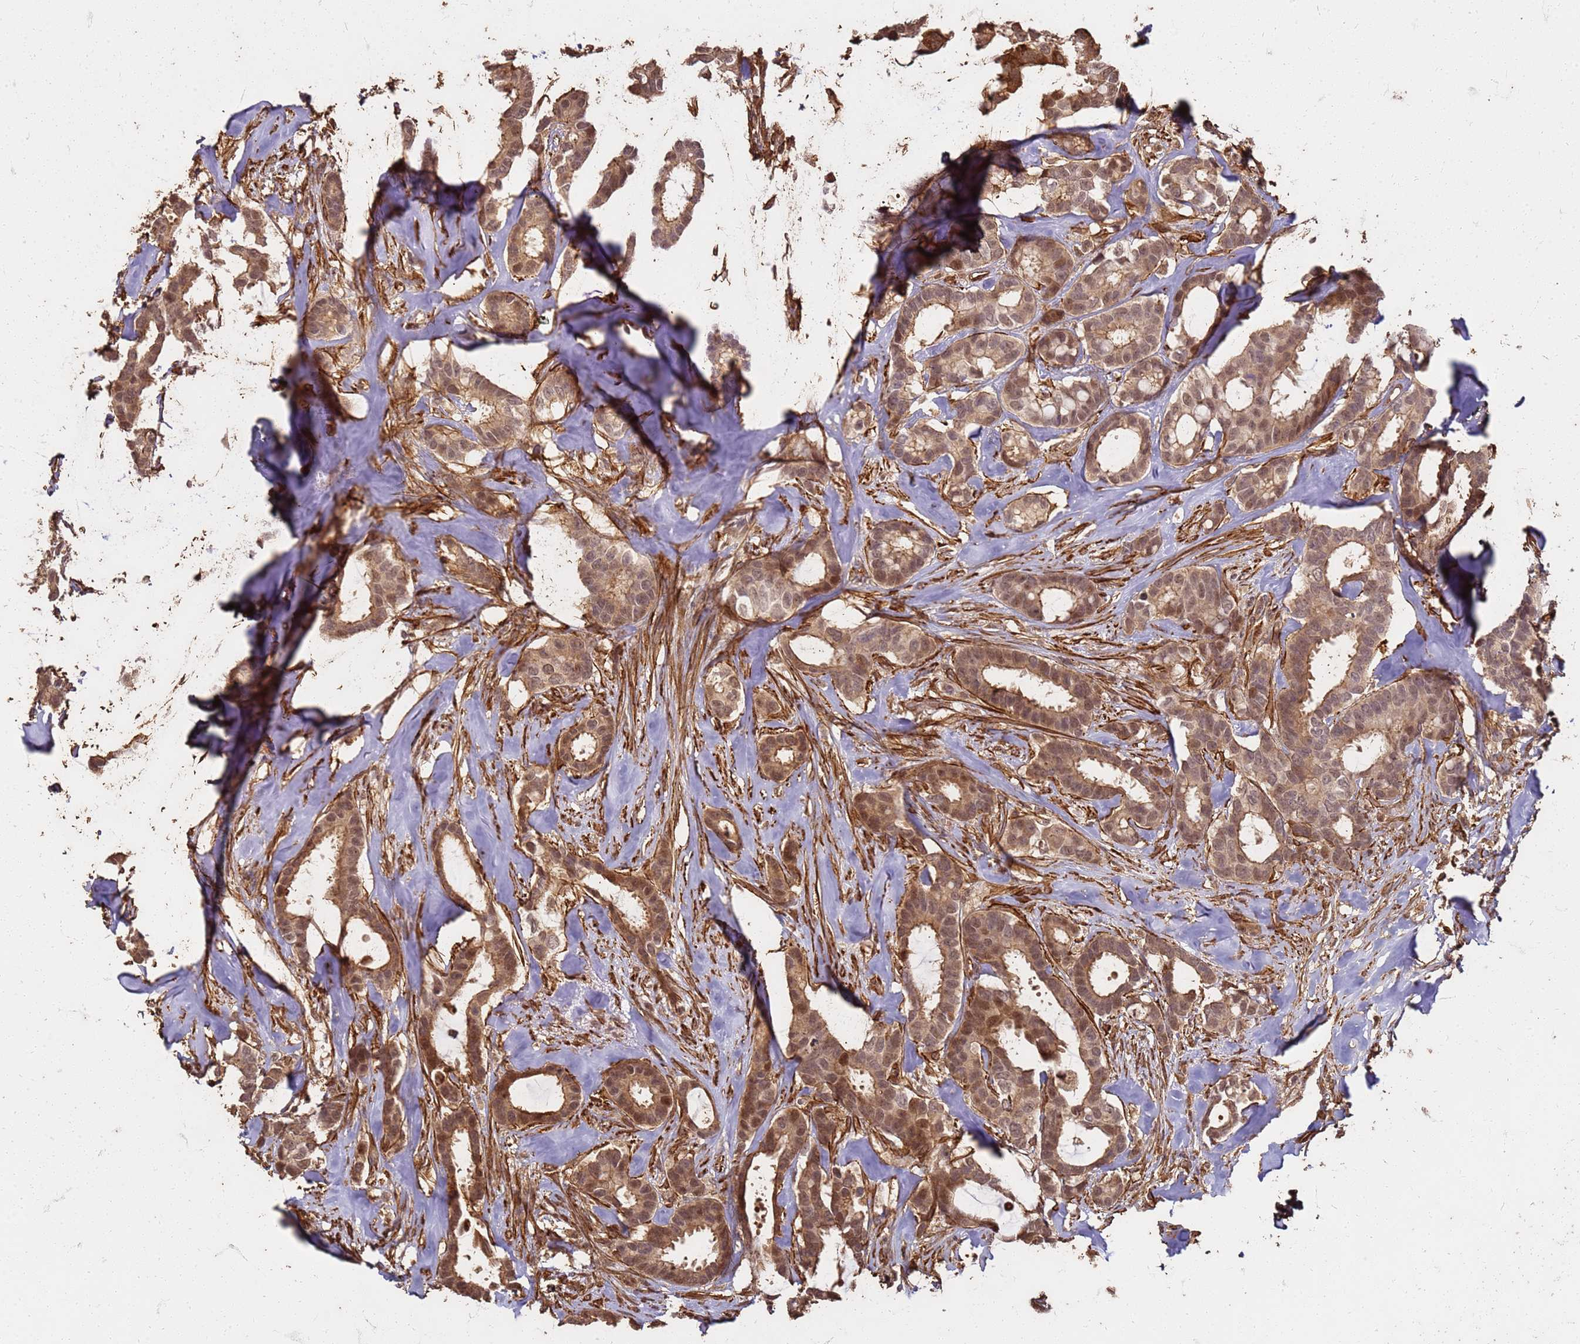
{"staining": {"intensity": "moderate", "quantity": ">75%", "location": "cytoplasmic/membranous,nuclear"}, "tissue": "breast cancer", "cell_type": "Tumor cells", "image_type": "cancer", "snomed": [{"axis": "morphology", "description": "Duct carcinoma"}, {"axis": "topography", "description": "Breast"}], "caption": "A photomicrograph of human breast cancer stained for a protein shows moderate cytoplasmic/membranous and nuclear brown staining in tumor cells. The staining was performed using DAB, with brown indicating positive protein expression. Nuclei are stained blue with hematoxylin.", "gene": "KIF26A", "patient": {"sex": "female", "age": 87}}